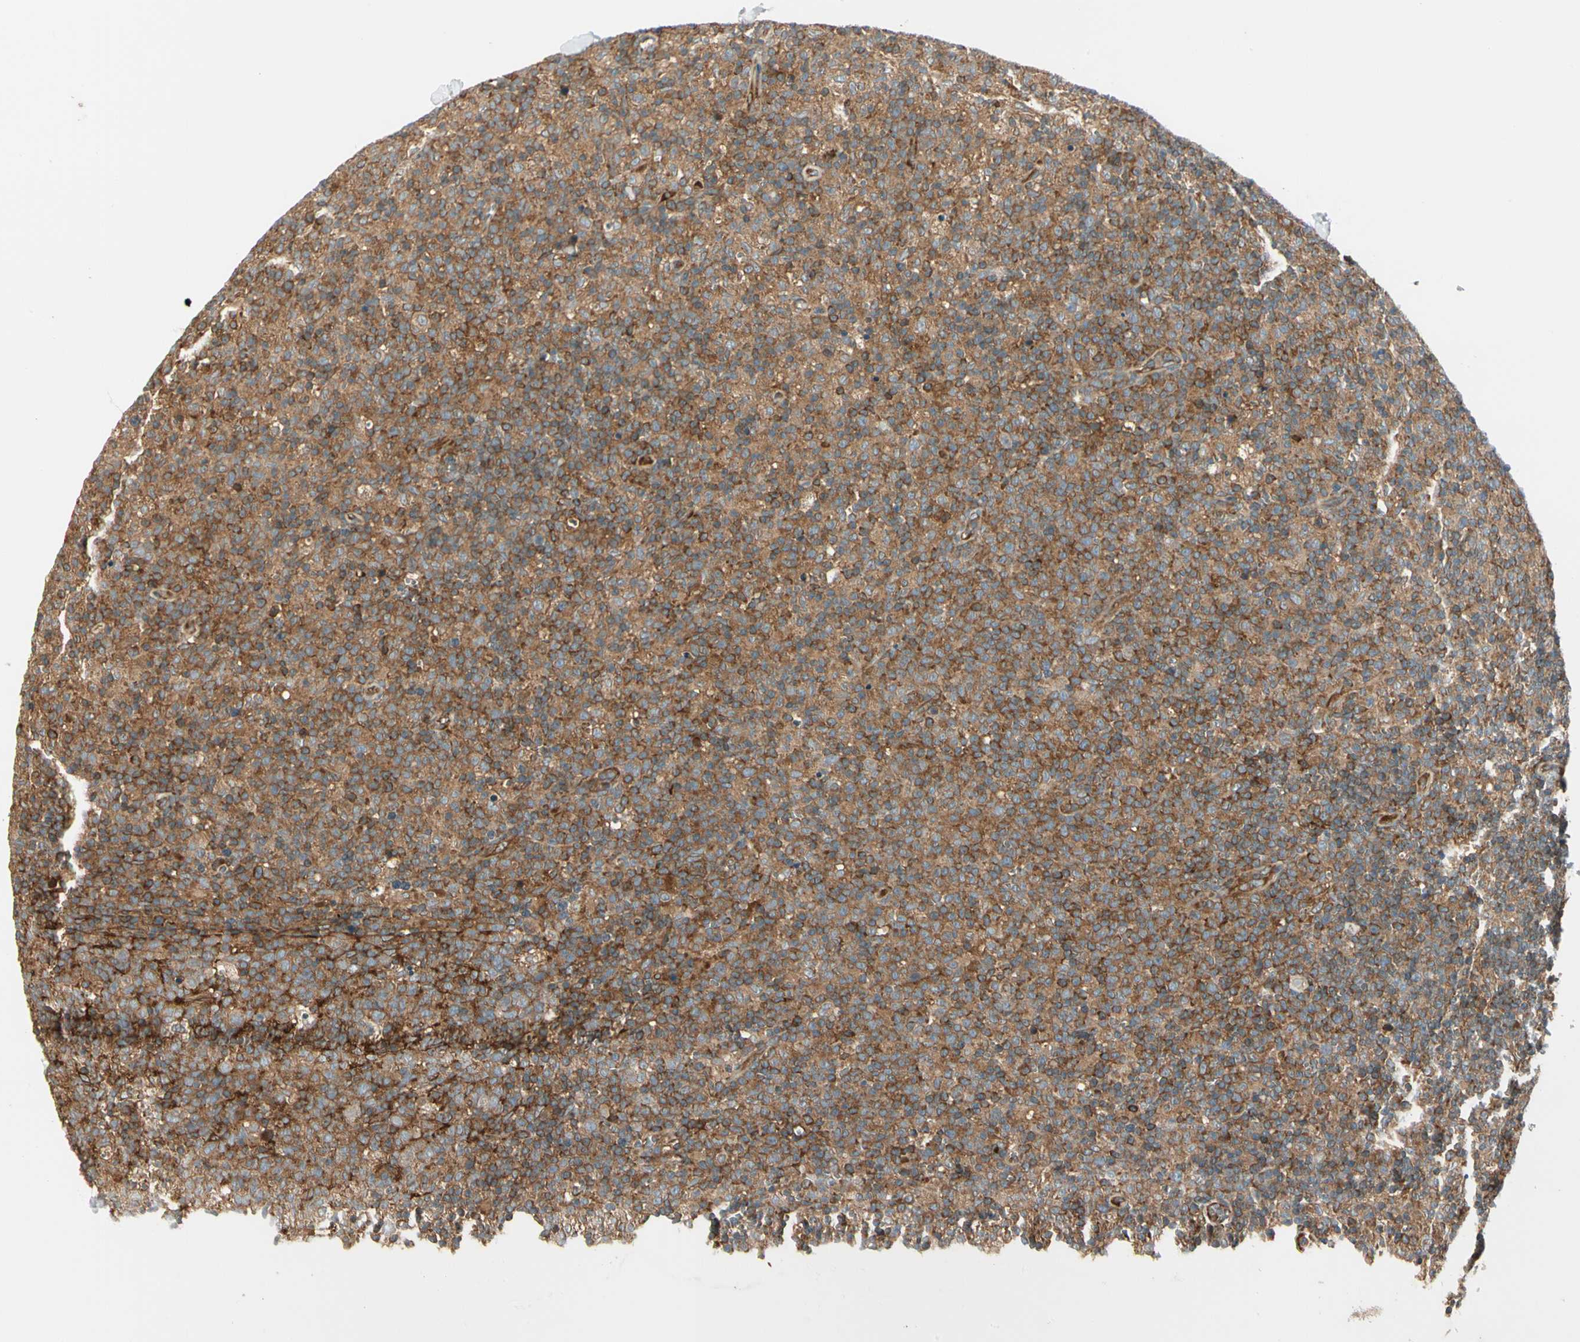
{"staining": {"intensity": "moderate", "quantity": "25%-75%", "location": "cytoplasmic/membranous"}, "tissue": "lymph node", "cell_type": "Germinal center cells", "image_type": "normal", "snomed": [{"axis": "morphology", "description": "Normal tissue, NOS"}, {"axis": "morphology", "description": "Inflammation, NOS"}, {"axis": "topography", "description": "Lymph node"}], "caption": "Protein analysis of benign lymph node shows moderate cytoplasmic/membranous positivity in approximately 25%-75% of germinal center cells. (DAB (3,3'-diaminobenzidine) IHC with brightfield microscopy, high magnification).", "gene": "TRIO", "patient": {"sex": "male", "age": 55}}